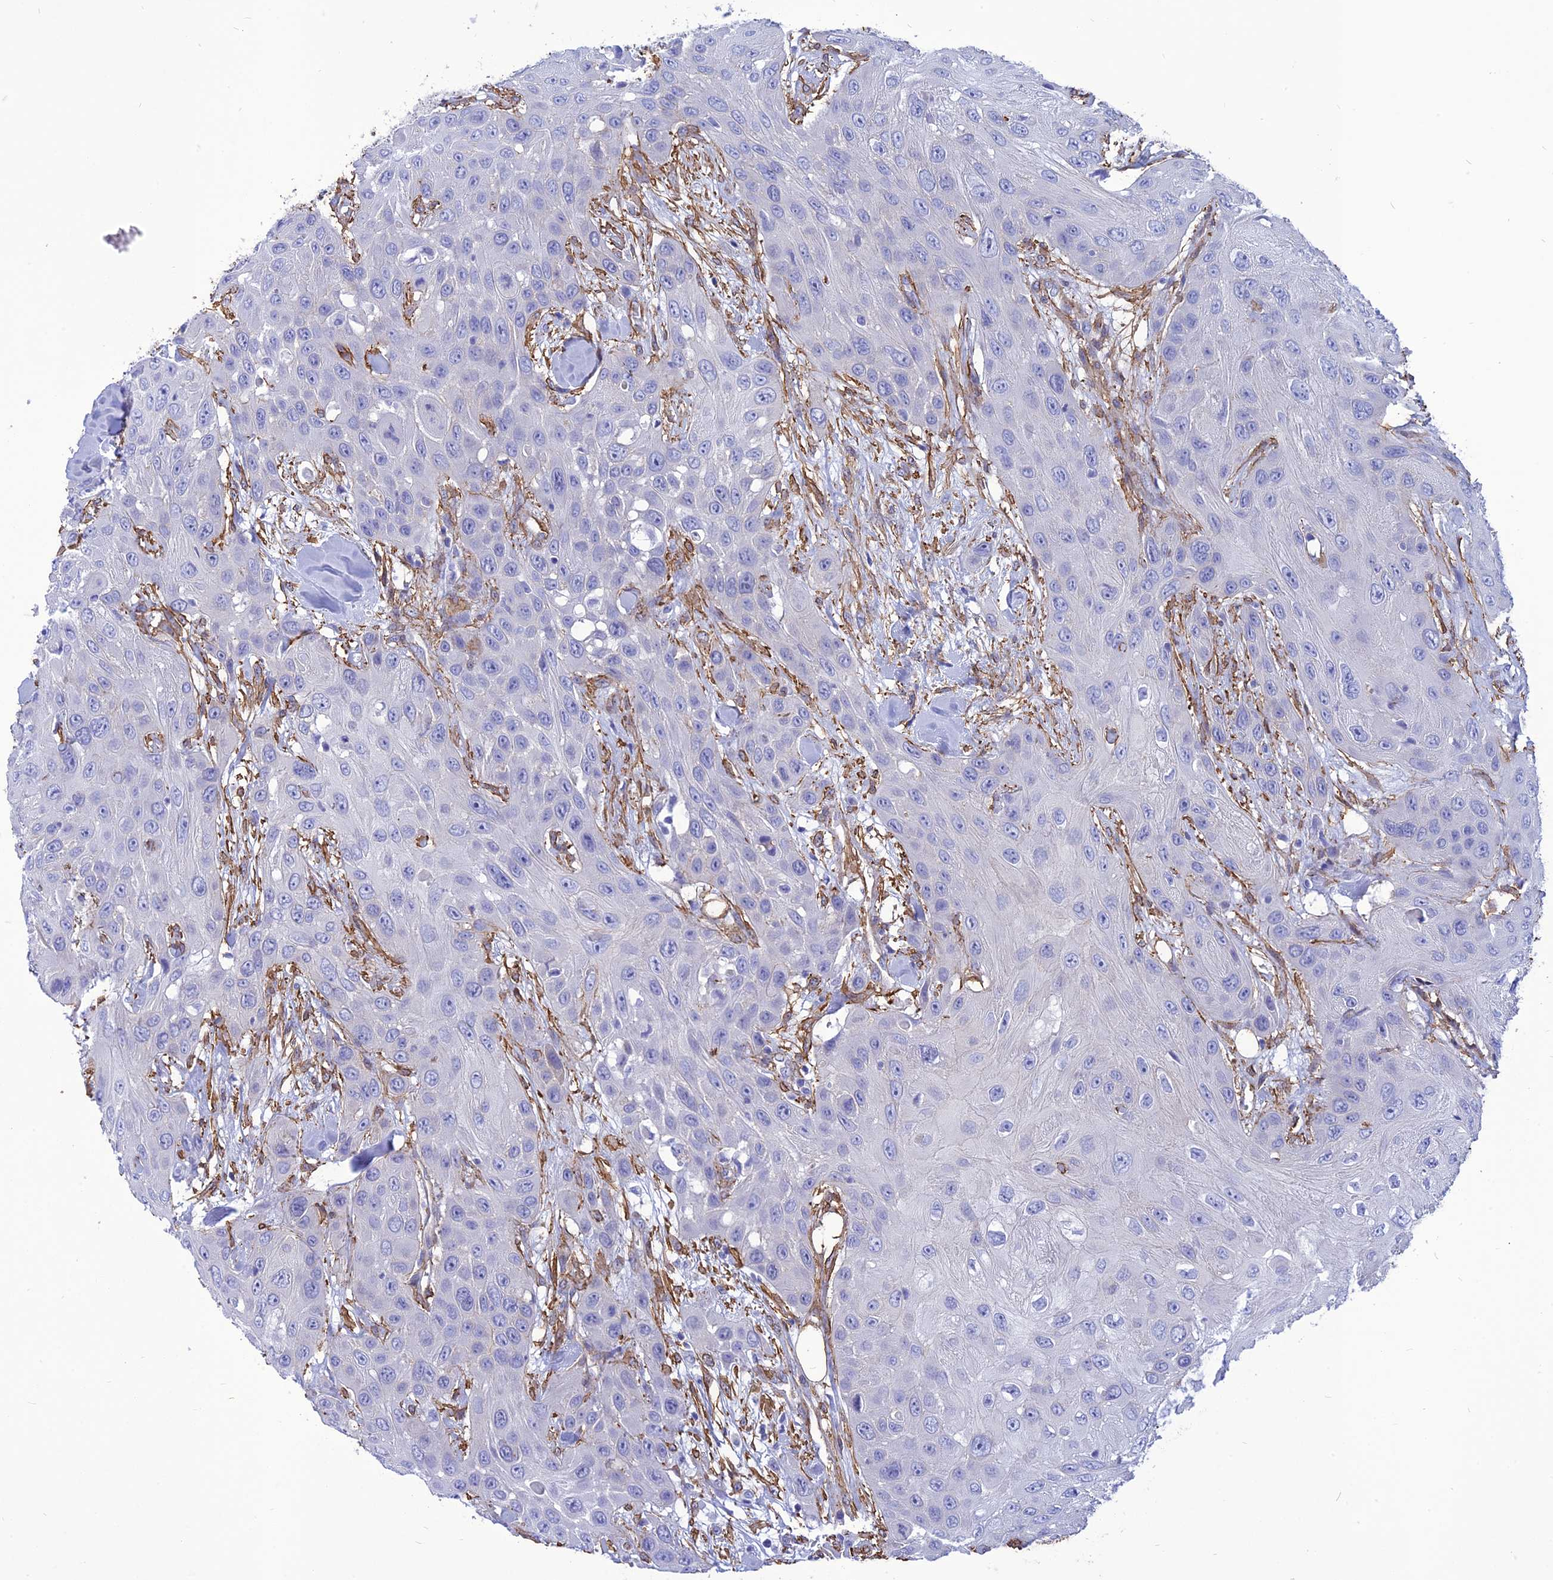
{"staining": {"intensity": "negative", "quantity": "none", "location": "none"}, "tissue": "head and neck cancer", "cell_type": "Tumor cells", "image_type": "cancer", "snomed": [{"axis": "morphology", "description": "Squamous cell carcinoma, NOS"}, {"axis": "topography", "description": "Head-Neck"}], "caption": "Micrograph shows no protein staining in tumor cells of head and neck cancer tissue.", "gene": "NKD1", "patient": {"sex": "male", "age": 81}}